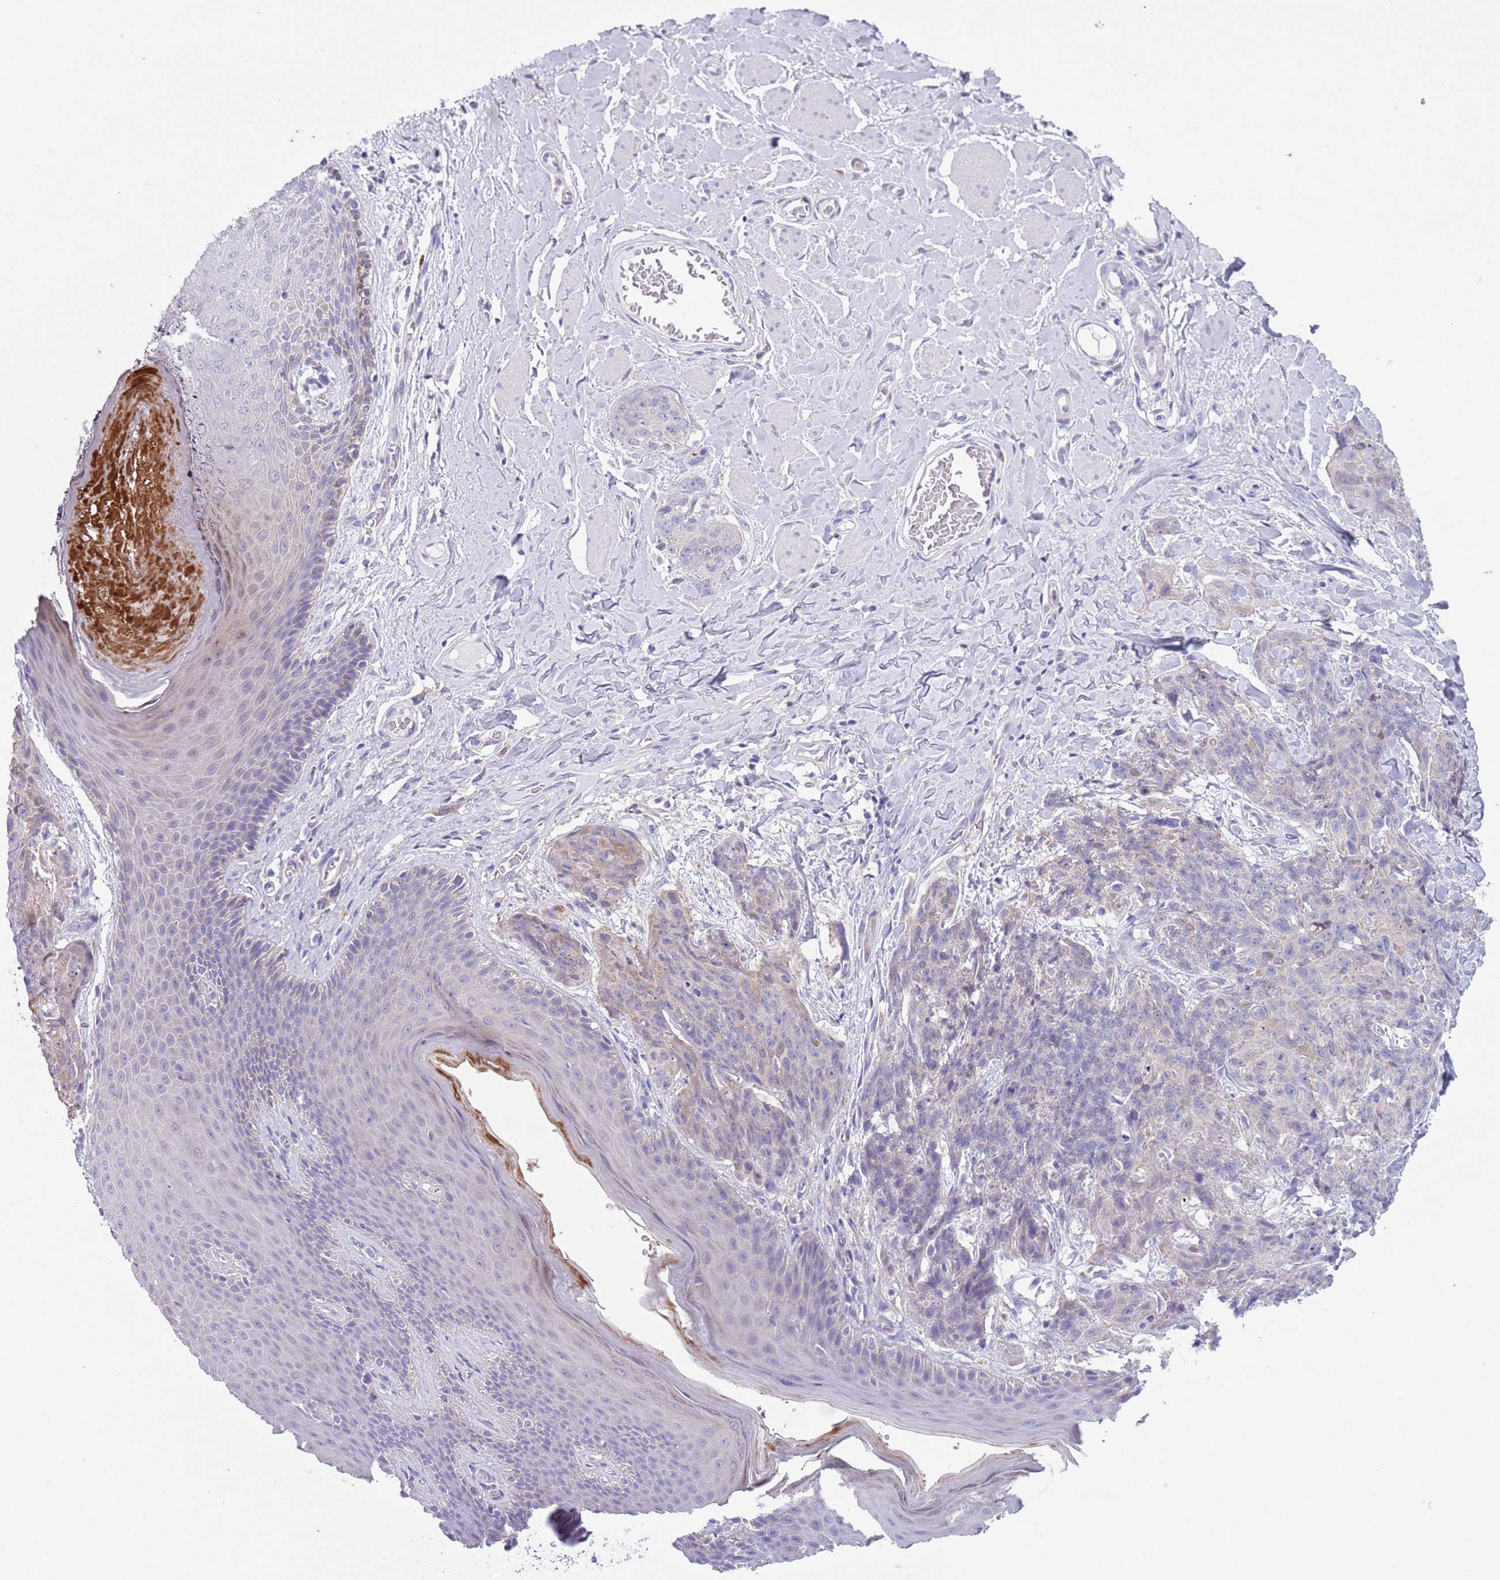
{"staining": {"intensity": "negative", "quantity": "none", "location": "none"}, "tissue": "skin cancer", "cell_type": "Tumor cells", "image_type": "cancer", "snomed": [{"axis": "morphology", "description": "Squamous cell carcinoma, NOS"}, {"axis": "topography", "description": "Skin"}, {"axis": "topography", "description": "Vulva"}], "caption": "Immunohistochemical staining of skin squamous cell carcinoma exhibits no significant expression in tumor cells.", "gene": "ZFP2", "patient": {"sex": "female", "age": 85}}